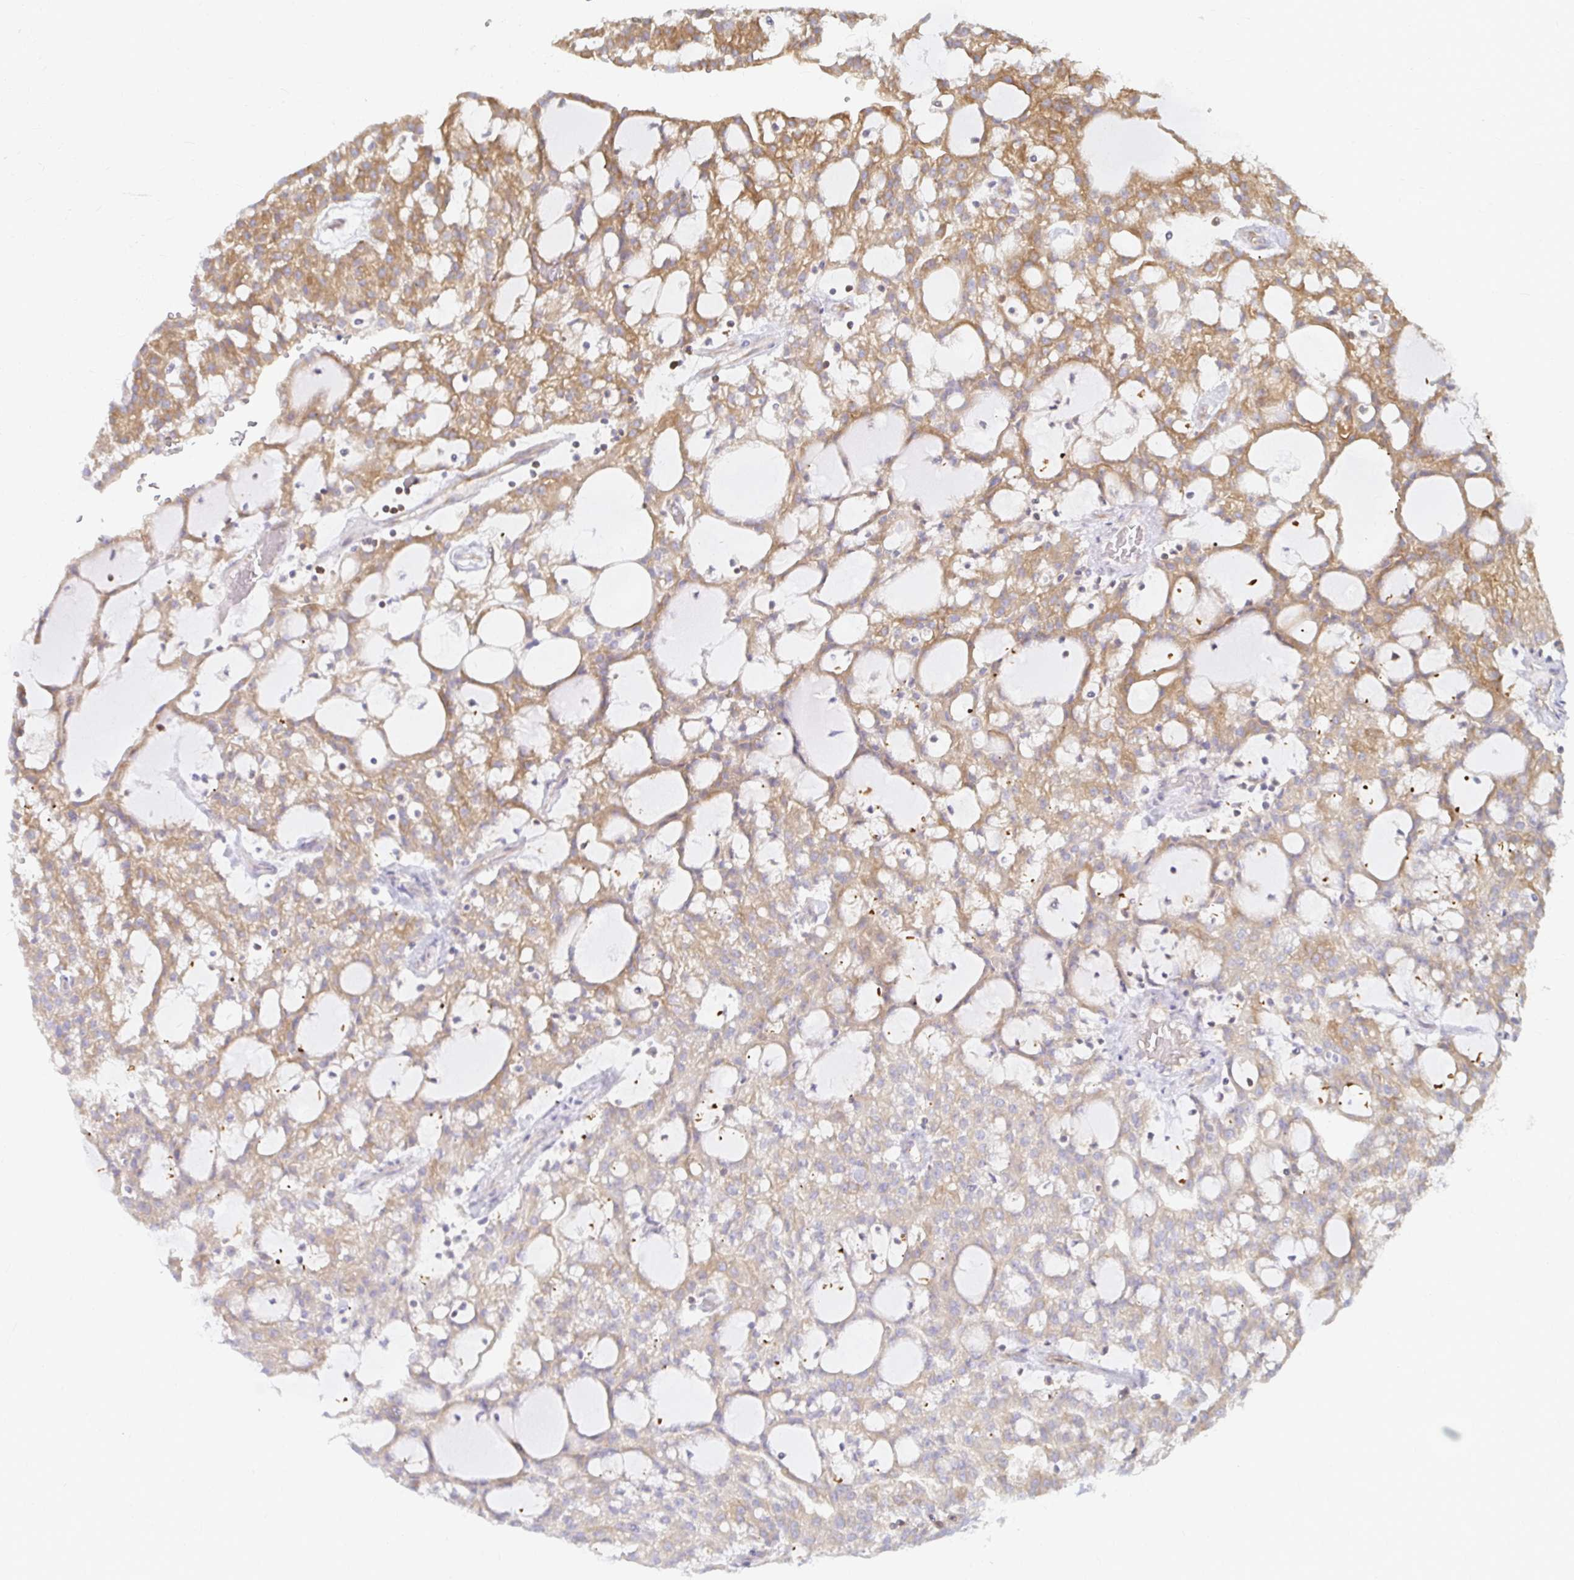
{"staining": {"intensity": "moderate", "quantity": "25%-75%", "location": "cytoplasmic/membranous"}, "tissue": "renal cancer", "cell_type": "Tumor cells", "image_type": "cancer", "snomed": [{"axis": "morphology", "description": "Adenocarcinoma, NOS"}, {"axis": "topography", "description": "Kidney"}], "caption": "This histopathology image shows immunohistochemistry (IHC) staining of renal cancer, with medium moderate cytoplasmic/membranous expression in approximately 25%-75% of tumor cells.", "gene": "CAST", "patient": {"sex": "male", "age": 63}}